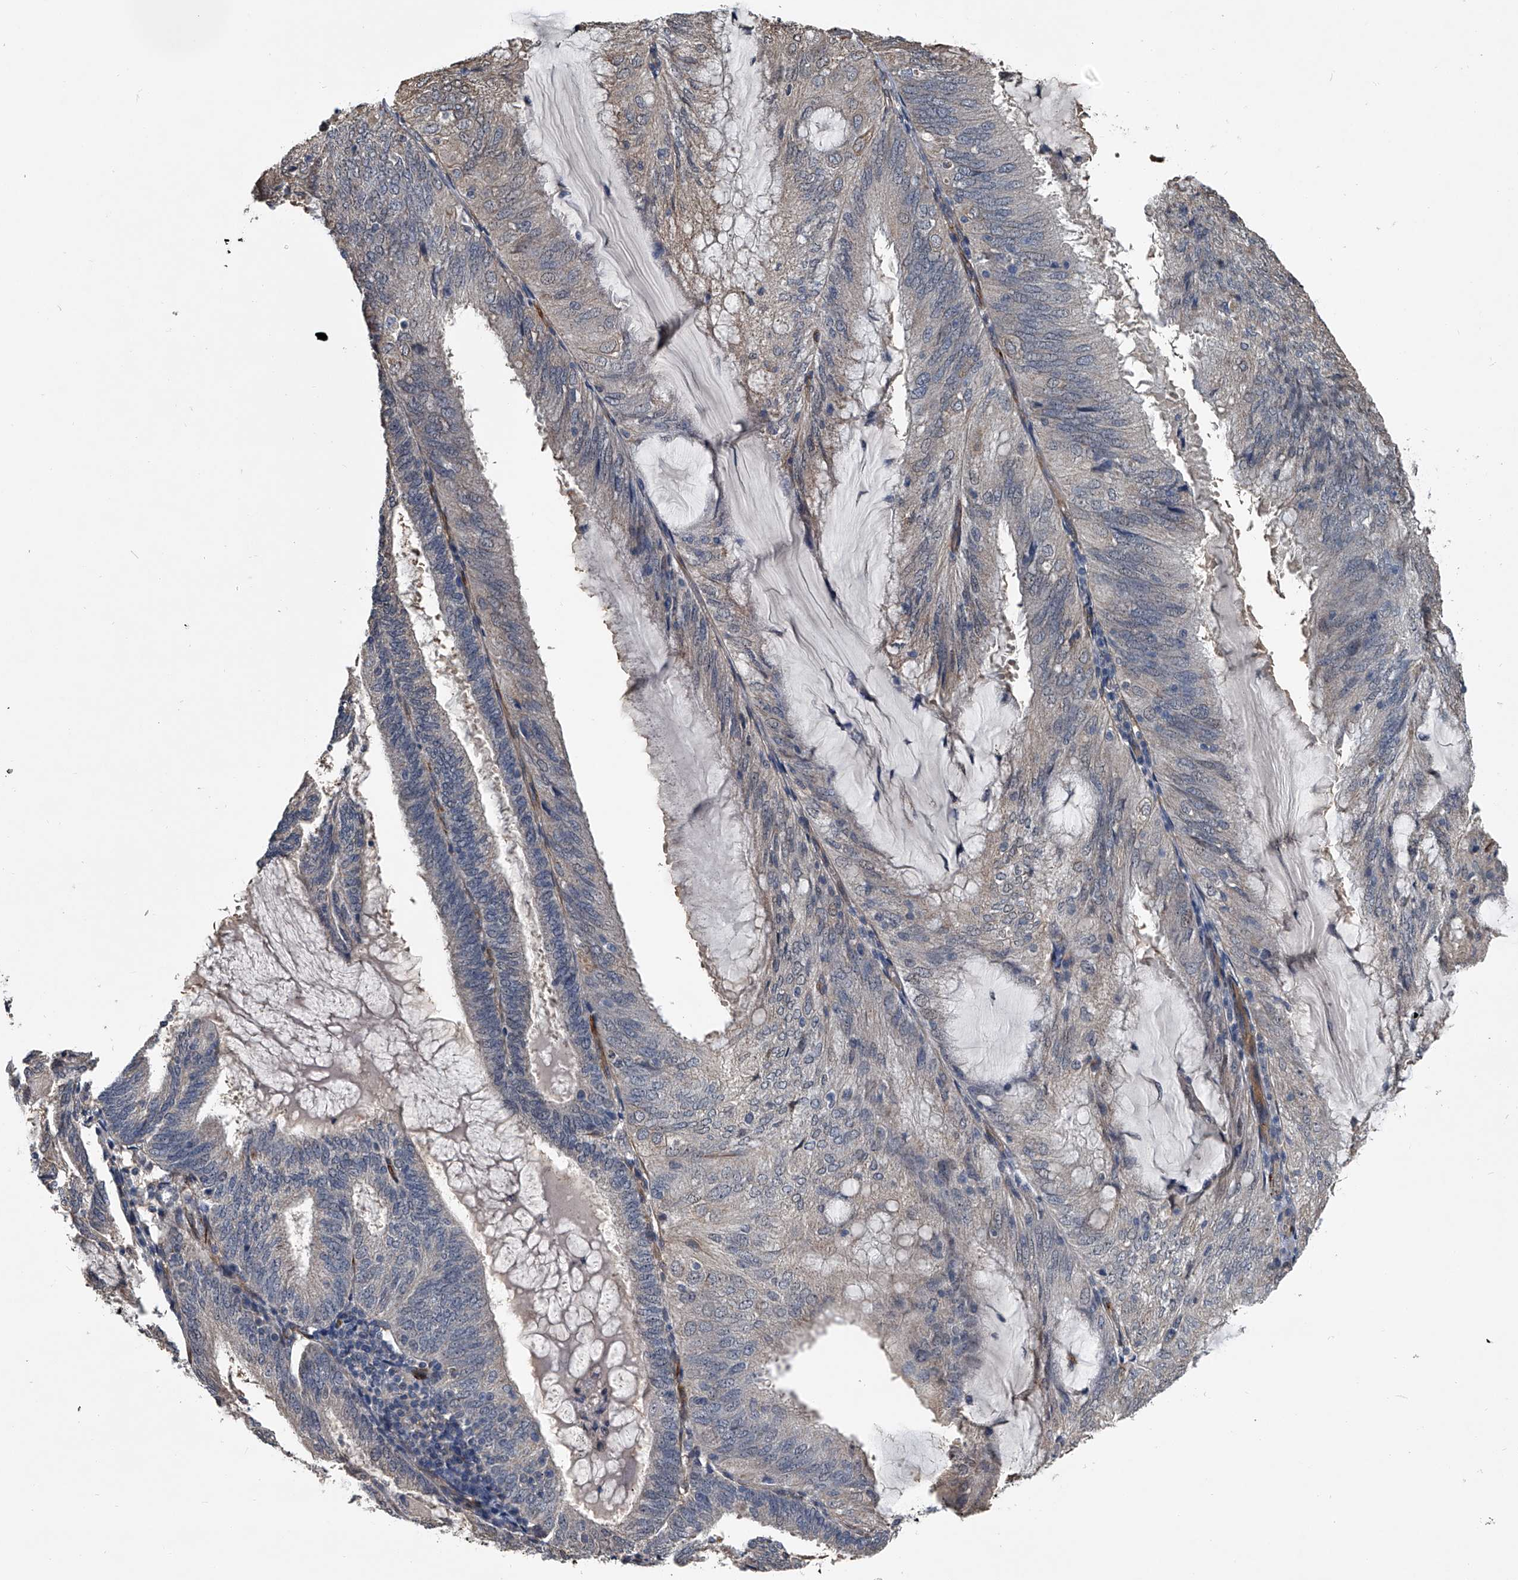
{"staining": {"intensity": "negative", "quantity": "none", "location": "none"}, "tissue": "endometrial cancer", "cell_type": "Tumor cells", "image_type": "cancer", "snomed": [{"axis": "morphology", "description": "Adenocarcinoma, NOS"}, {"axis": "topography", "description": "Endometrium"}], "caption": "This is an immunohistochemistry (IHC) photomicrograph of human endometrial cancer. There is no staining in tumor cells.", "gene": "LDLRAD2", "patient": {"sex": "female", "age": 81}}